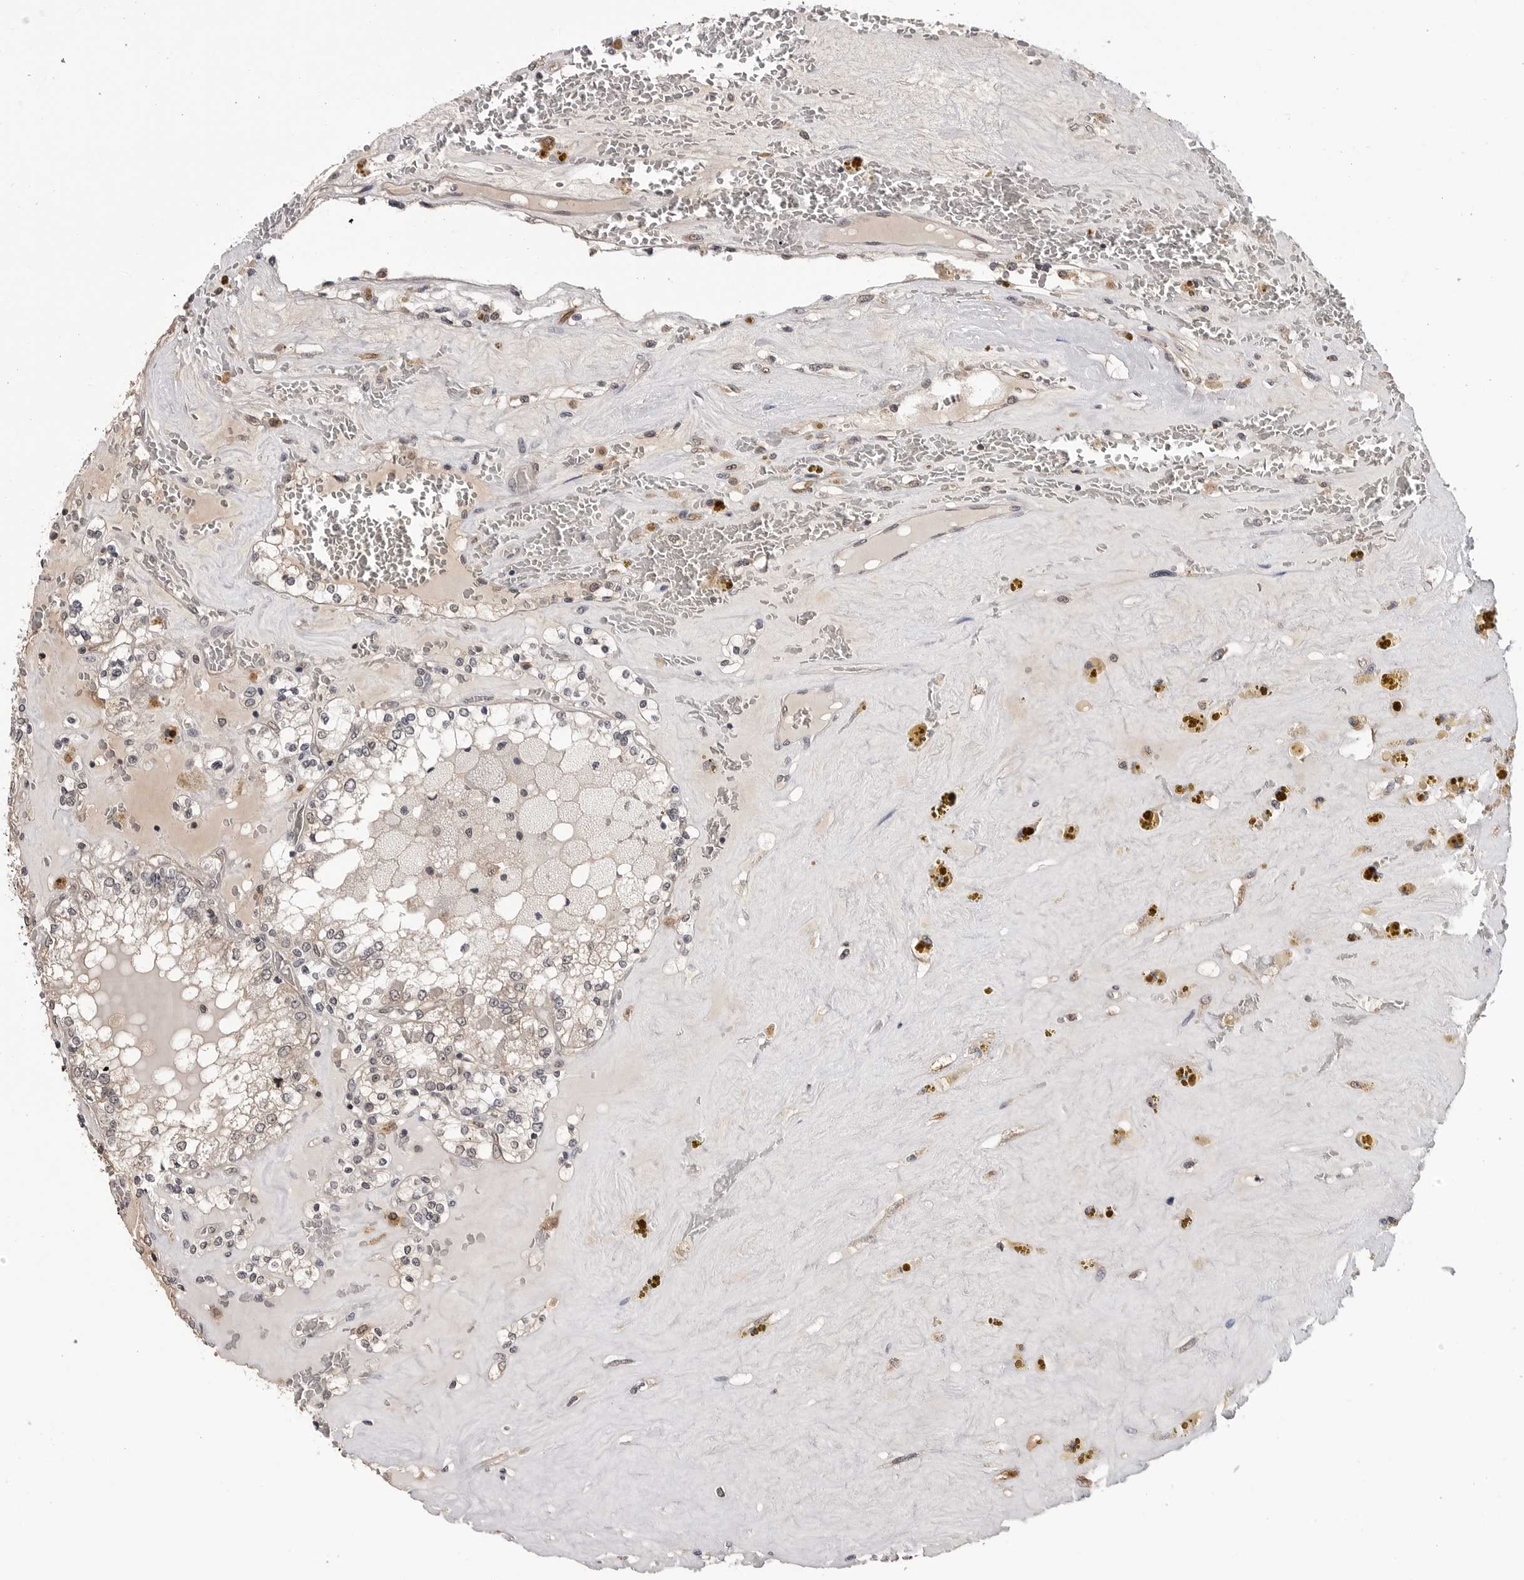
{"staining": {"intensity": "weak", "quantity": "<25%", "location": "cytoplasmic/membranous"}, "tissue": "renal cancer", "cell_type": "Tumor cells", "image_type": "cancer", "snomed": [{"axis": "morphology", "description": "Adenocarcinoma, NOS"}, {"axis": "topography", "description": "Kidney"}], "caption": "Immunohistochemical staining of human renal cancer shows no significant expression in tumor cells.", "gene": "TRMT13", "patient": {"sex": "female", "age": 56}}